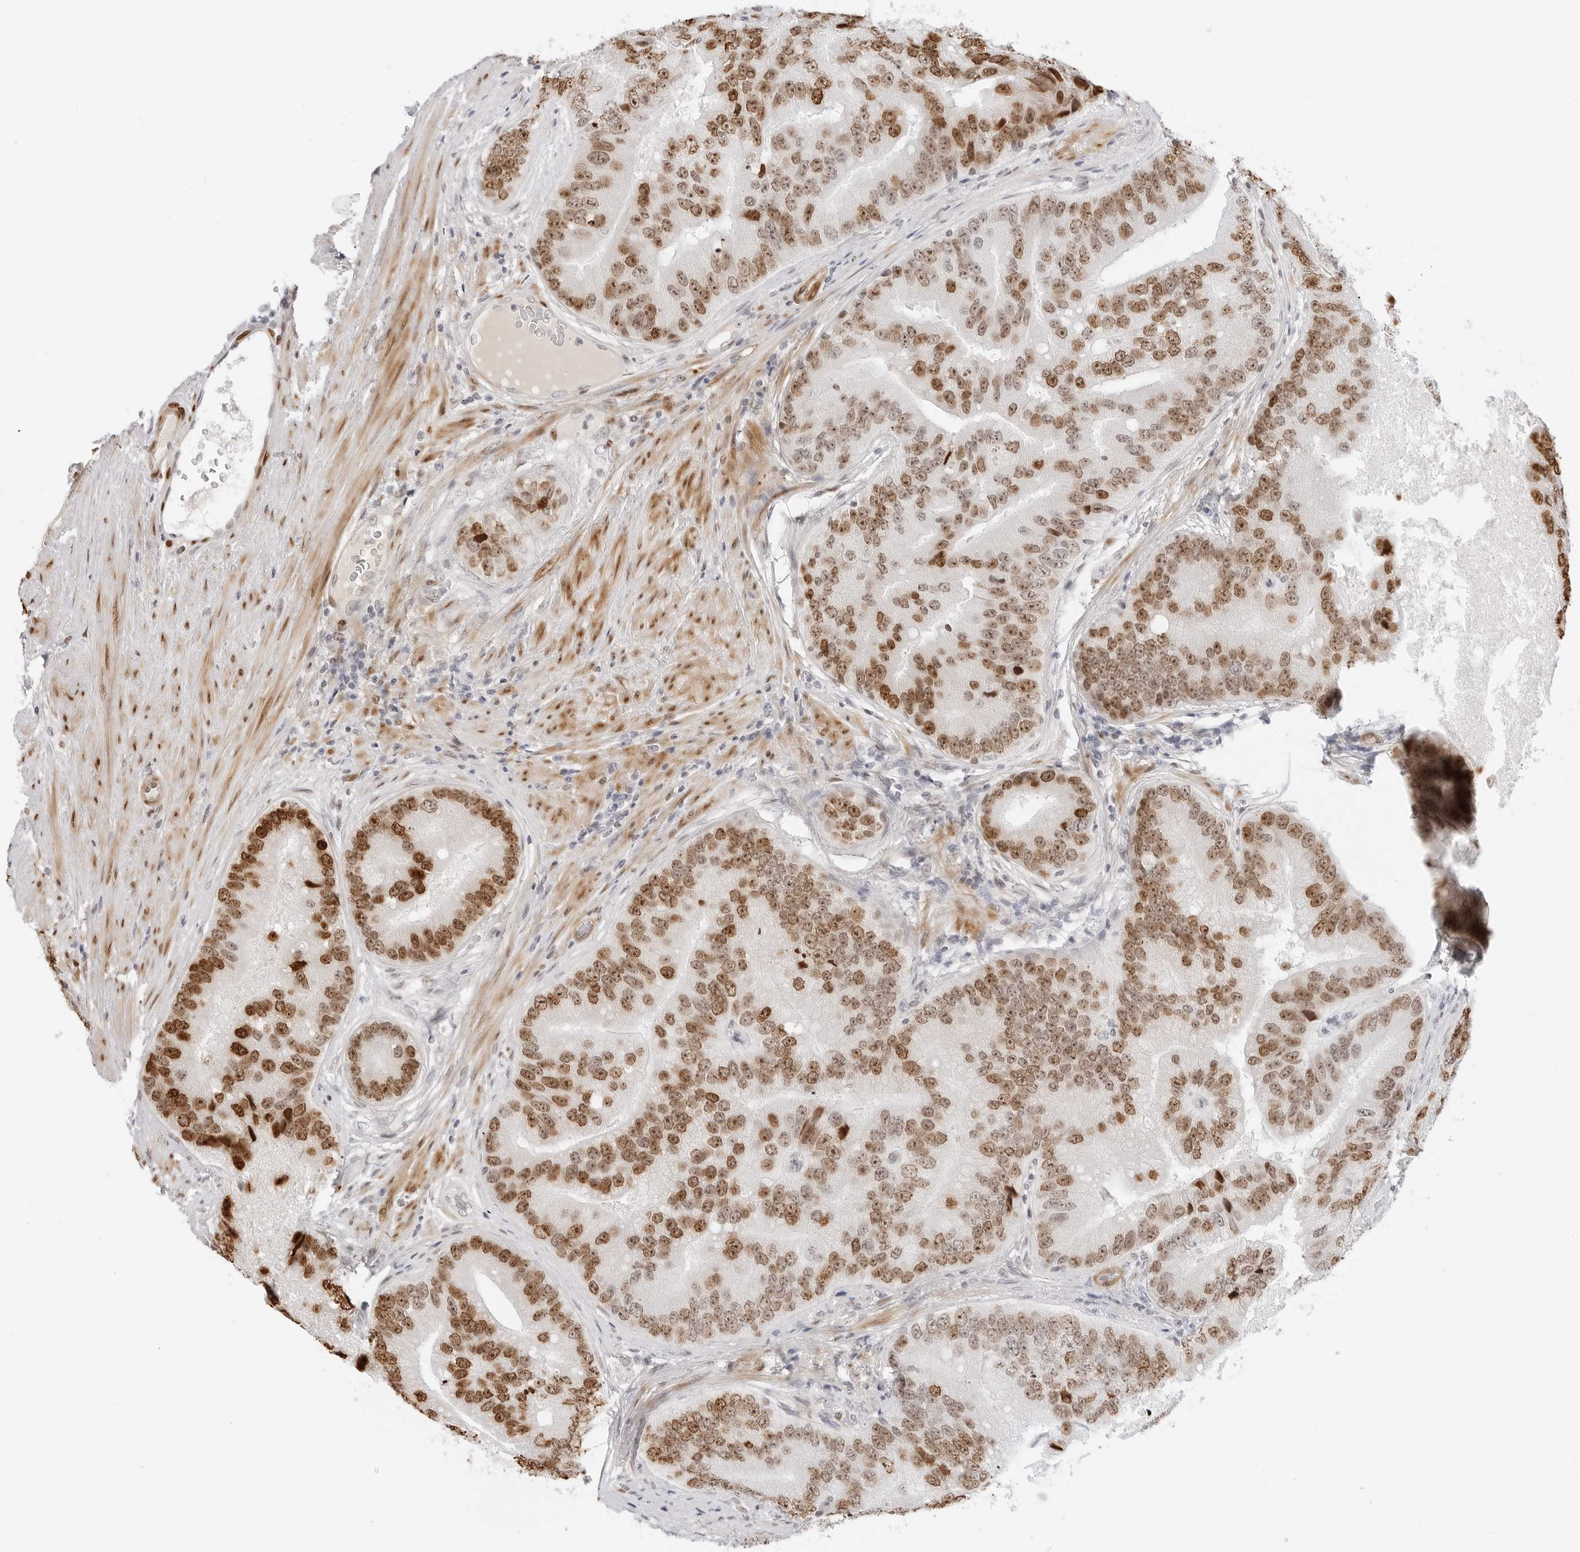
{"staining": {"intensity": "moderate", "quantity": ">75%", "location": "nuclear"}, "tissue": "prostate cancer", "cell_type": "Tumor cells", "image_type": "cancer", "snomed": [{"axis": "morphology", "description": "Adenocarcinoma, High grade"}, {"axis": "topography", "description": "Prostate"}], "caption": "A brown stain shows moderate nuclear positivity of a protein in adenocarcinoma (high-grade) (prostate) tumor cells. (DAB IHC, brown staining for protein, blue staining for nuclei).", "gene": "SPIDR", "patient": {"sex": "male", "age": 70}}